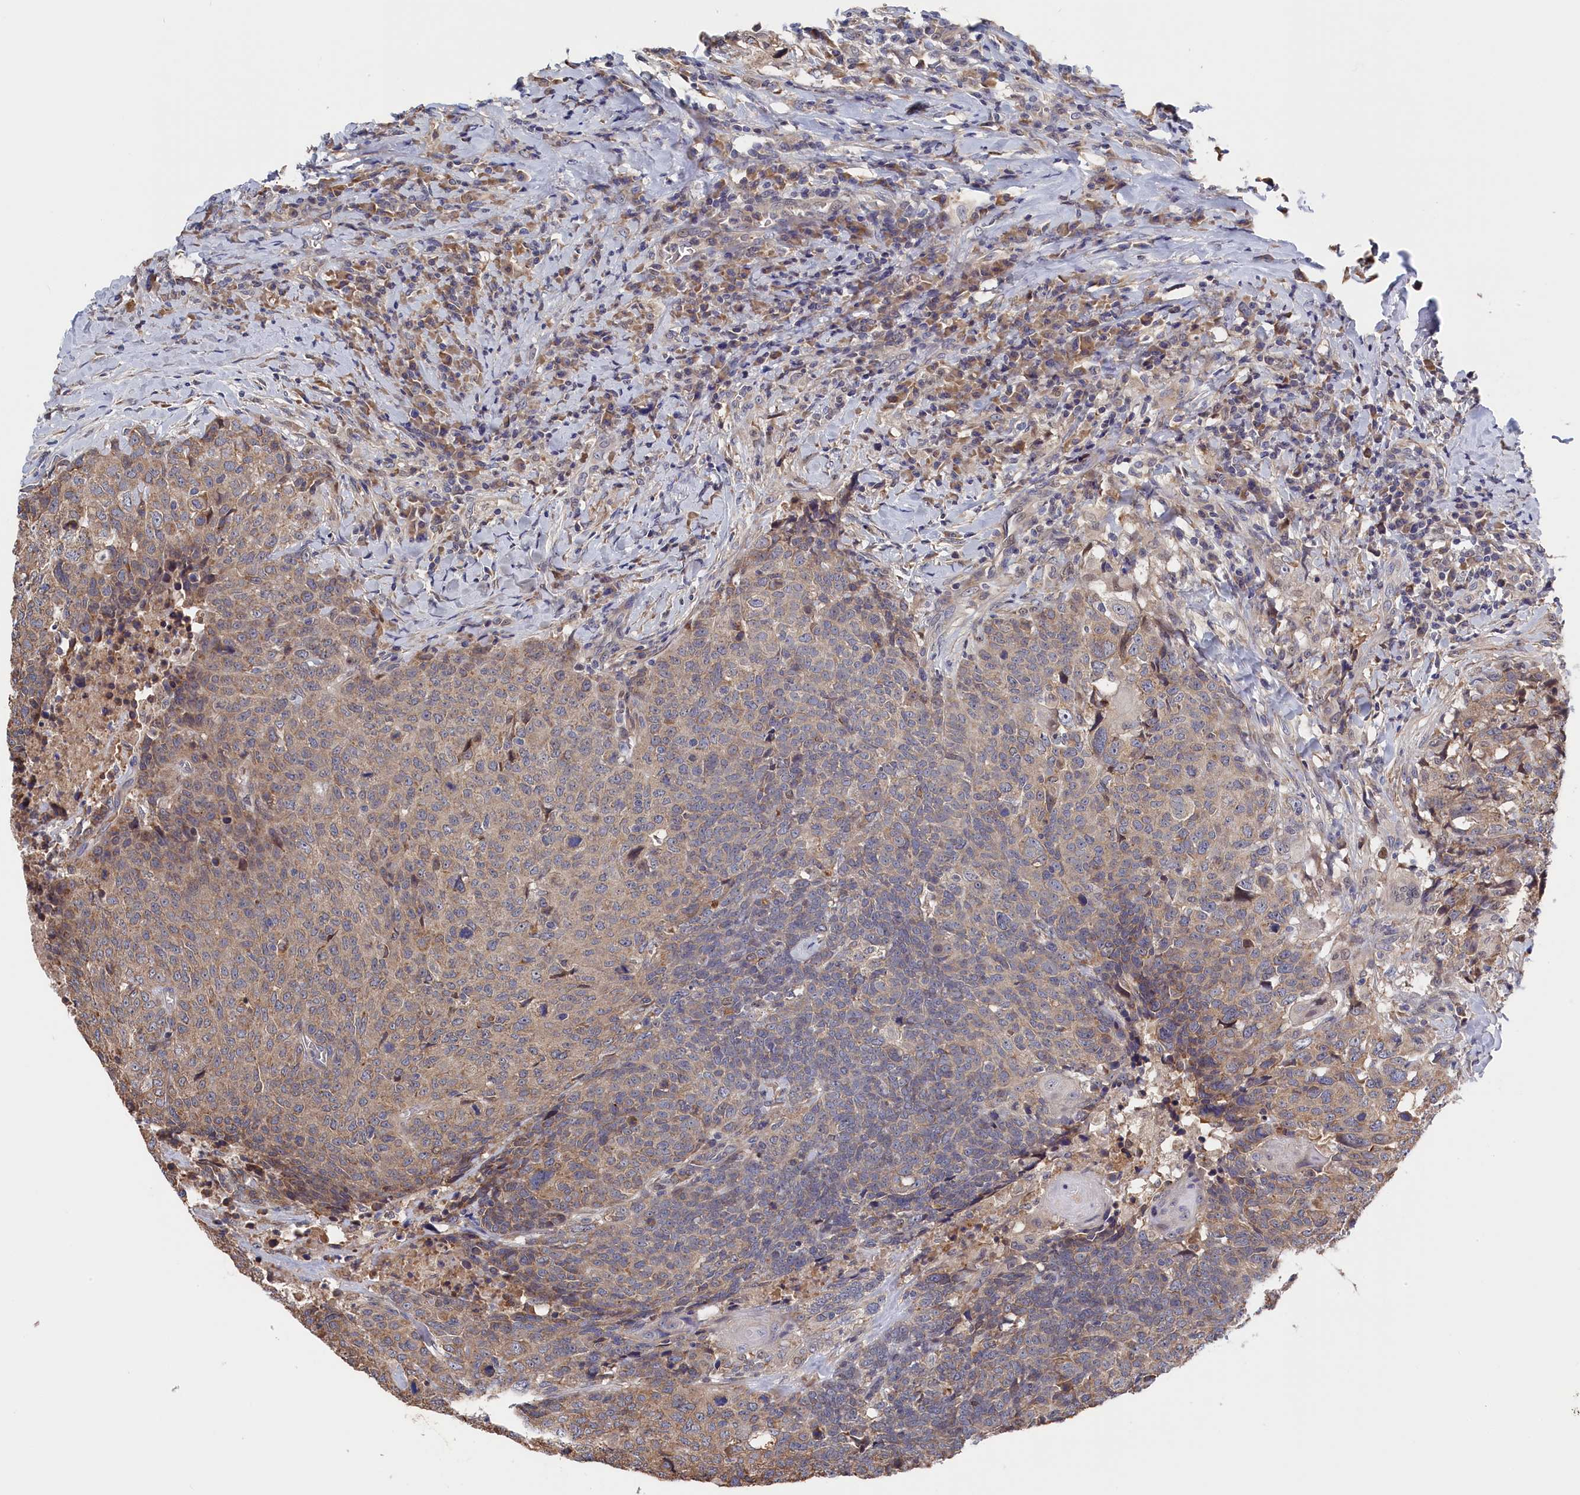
{"staining": {"intensity": "moderate", "quantity": "25%-75%", "location": "cytoplasmic/membranous"}, "tissue": "head and neck cancer", "cell_type": "Tumor cells", "image_type": "cancer", "snomed": [{"axis": "morphology", "description": "Squamous cell carcinoma, NOS"}, {"axis": "topography", "description": "Head-Neck"}], "caption": "This is a micrograph of immunohistochemistry staining of head and neck squamous cell carcinoma, which shows moderate staining in the cytoplasmic/membranous of tumor cells.", "gene": "CYB5D2", "patient": {"sex": "male", "age": 66}}